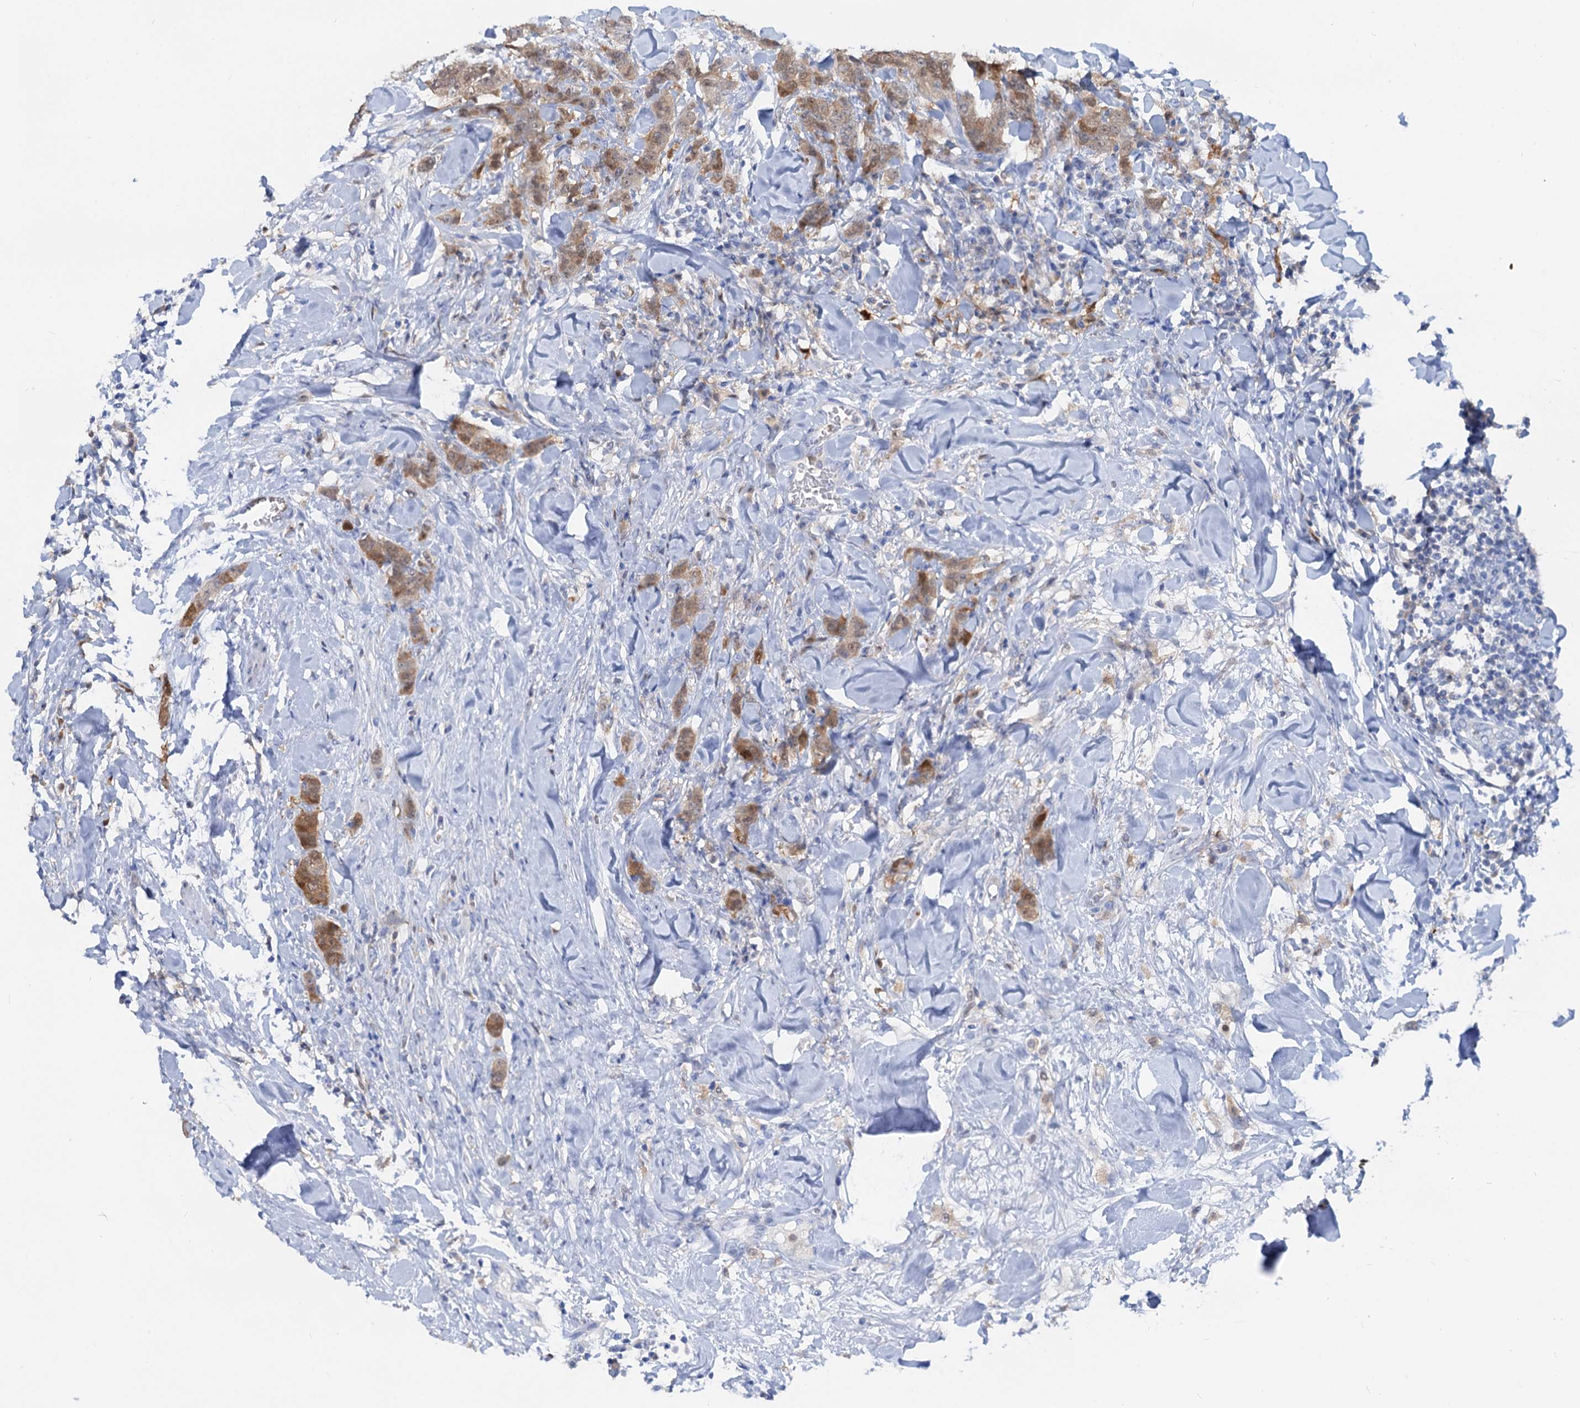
{"staining": {"intensity": "moderate", "quantity": ">75%", "location": "cytoplasmic/membranous"}, "tissue": "breast cancer", "cell_type": "Tumor cells", "image_type": "cancer", "snomed": [{"axis": "morphology", "description": "Duct carcinoma"}, {"axis": "topography", "description": "Breast"}], "caption": "DAB immunohistochemical staining of breast cancer (intraductal carcinoma) displays moderate cytoplasmic/membranous protein expression in approximately >75% of tumor cells. (Brightfield microscopy of DAB IHC at high magnification).", "gene": "FAH", "patient": {"sex": "female", "age": 40}}